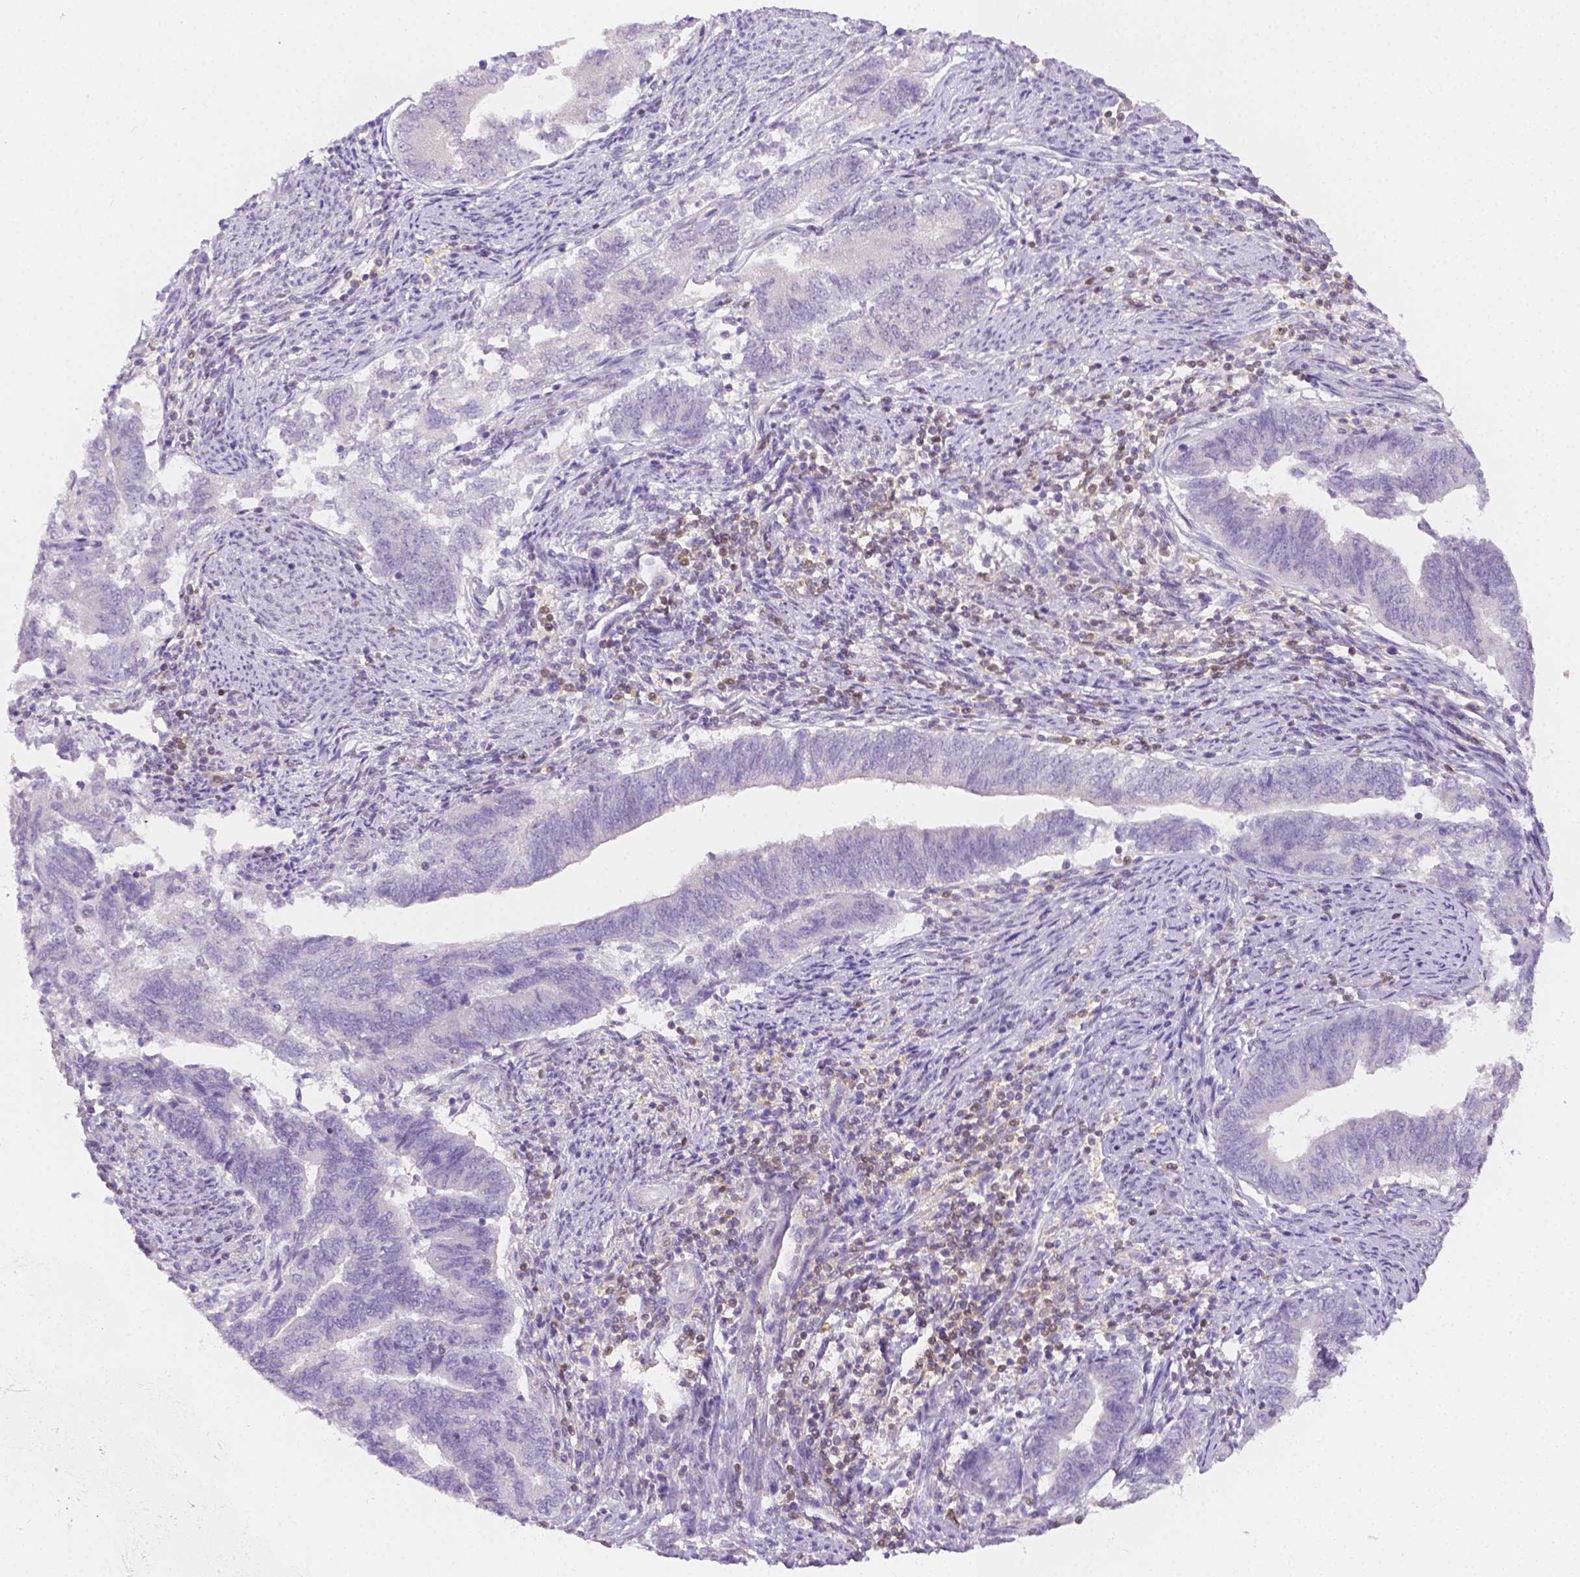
{"staining": {"intensity": "negative", "quantity": "none", "location": "none"}, "tissue": "endometrial cancer", "cell_type": "Tumor cells", "image_type": "cancer", "snomed": [{"axis": "morphology", "description": "Adenocarcinoma, NOS"}, {"axis": "topography", "description": "Endometrium"}], "caption": "DAB immunohistochemical staining of endometrial cancer reveals no significant staining in tumor cells. Brightfield microscopy of immunohistochemistry stained with DAB (3,3'-diaminobenzidine) (brown) and hematoxylin (blue), captured at high magnification.", "gene": "SGTB", "patient": {"sex": "female", "age": 65}}